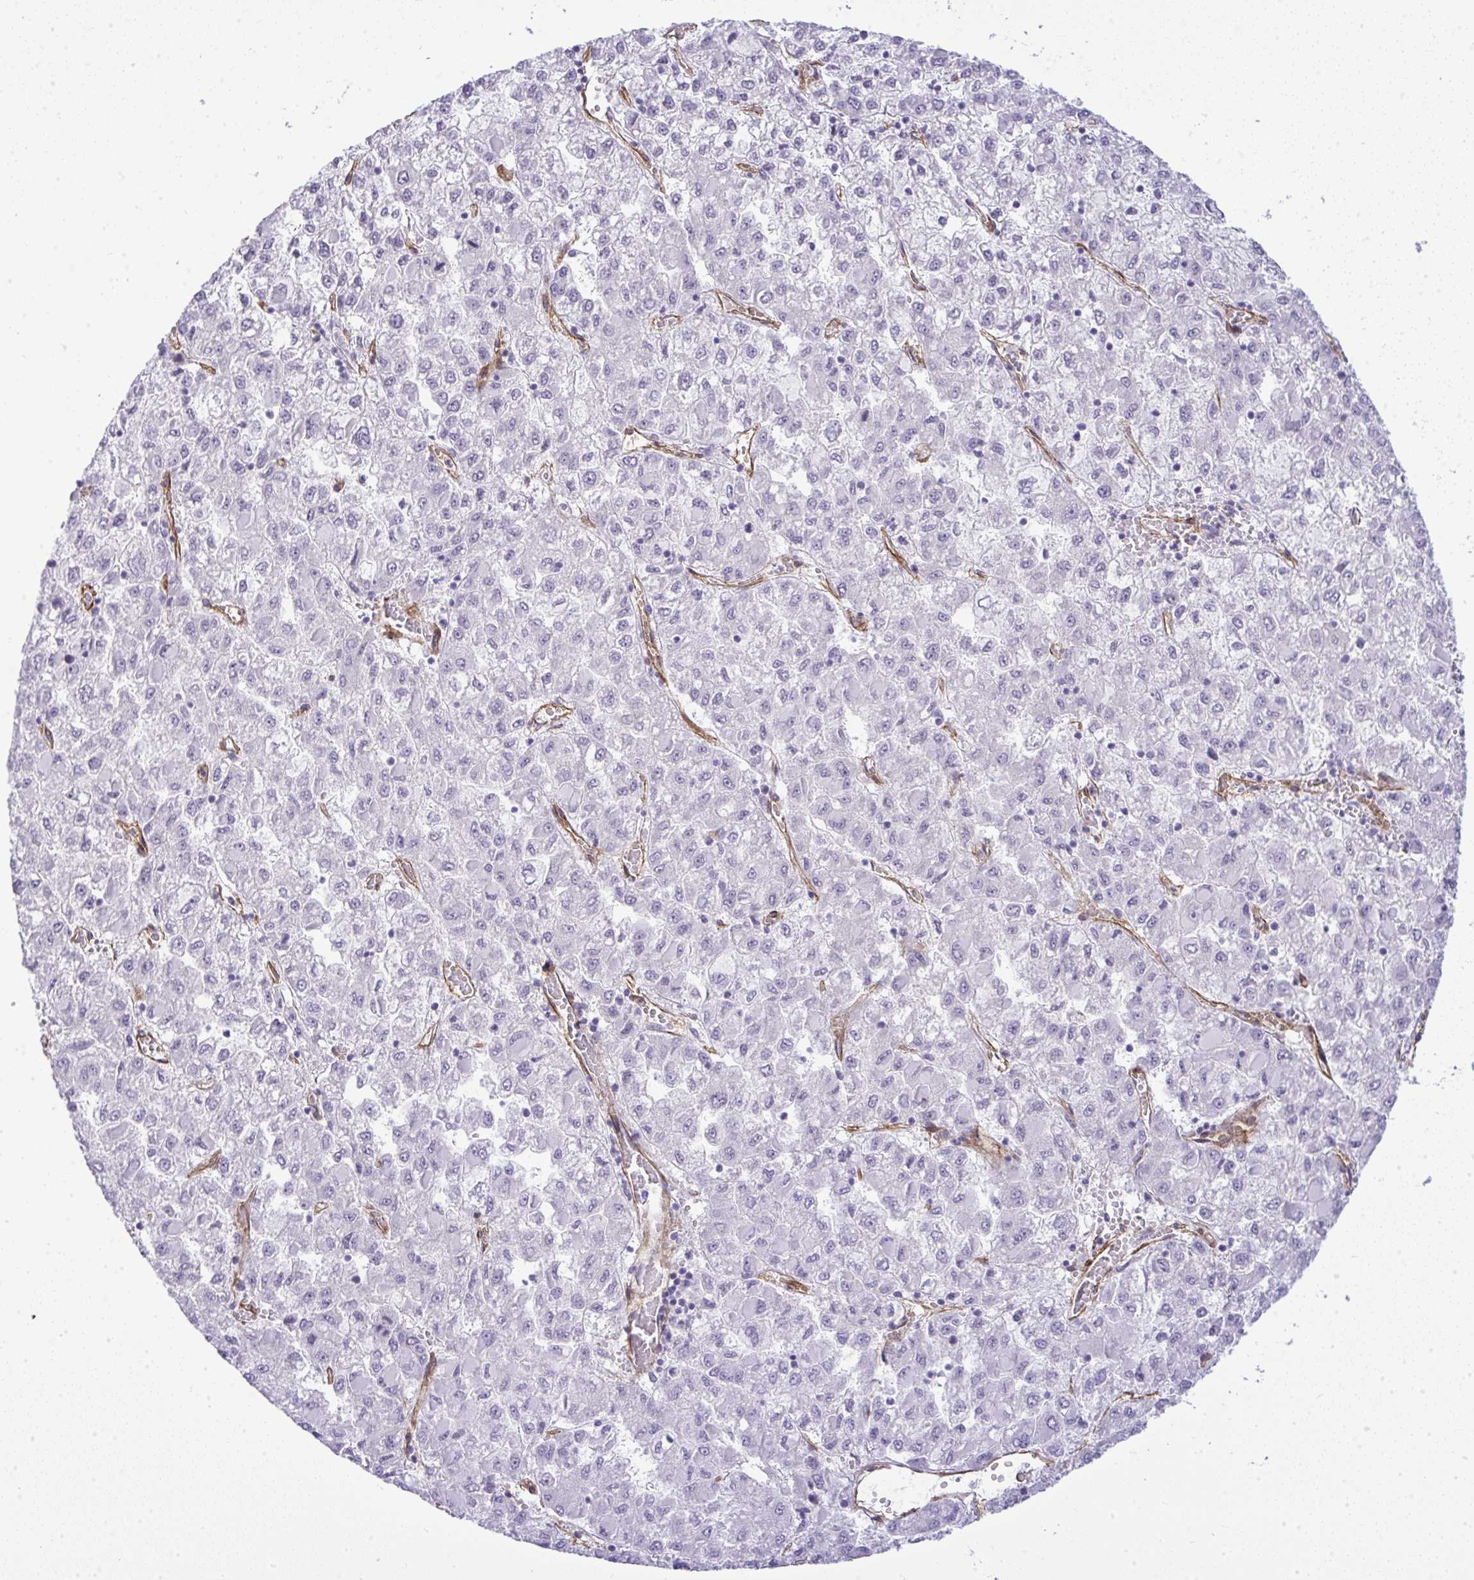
{"staining": {"intensity": "negative", "quantity": "none", "location": "none"}, "tissue": "liver cancer", "cell_type": "Tumor cells", "image_type": "cancer", "snomed": [{"axis": "morphology", "description": "Carcinoma, Hepatocellular, NOS"}, {"axis": "topography", "description": "Liver"}], "caption": "High power microscopy micrograph of an immunohistochemistry image of liver cancer (hepatocellular carcinoma), revealing no significant positivity in tumor cells.", "gene": "UBE2S", "patient": {"sex": "male", "age": 40}}